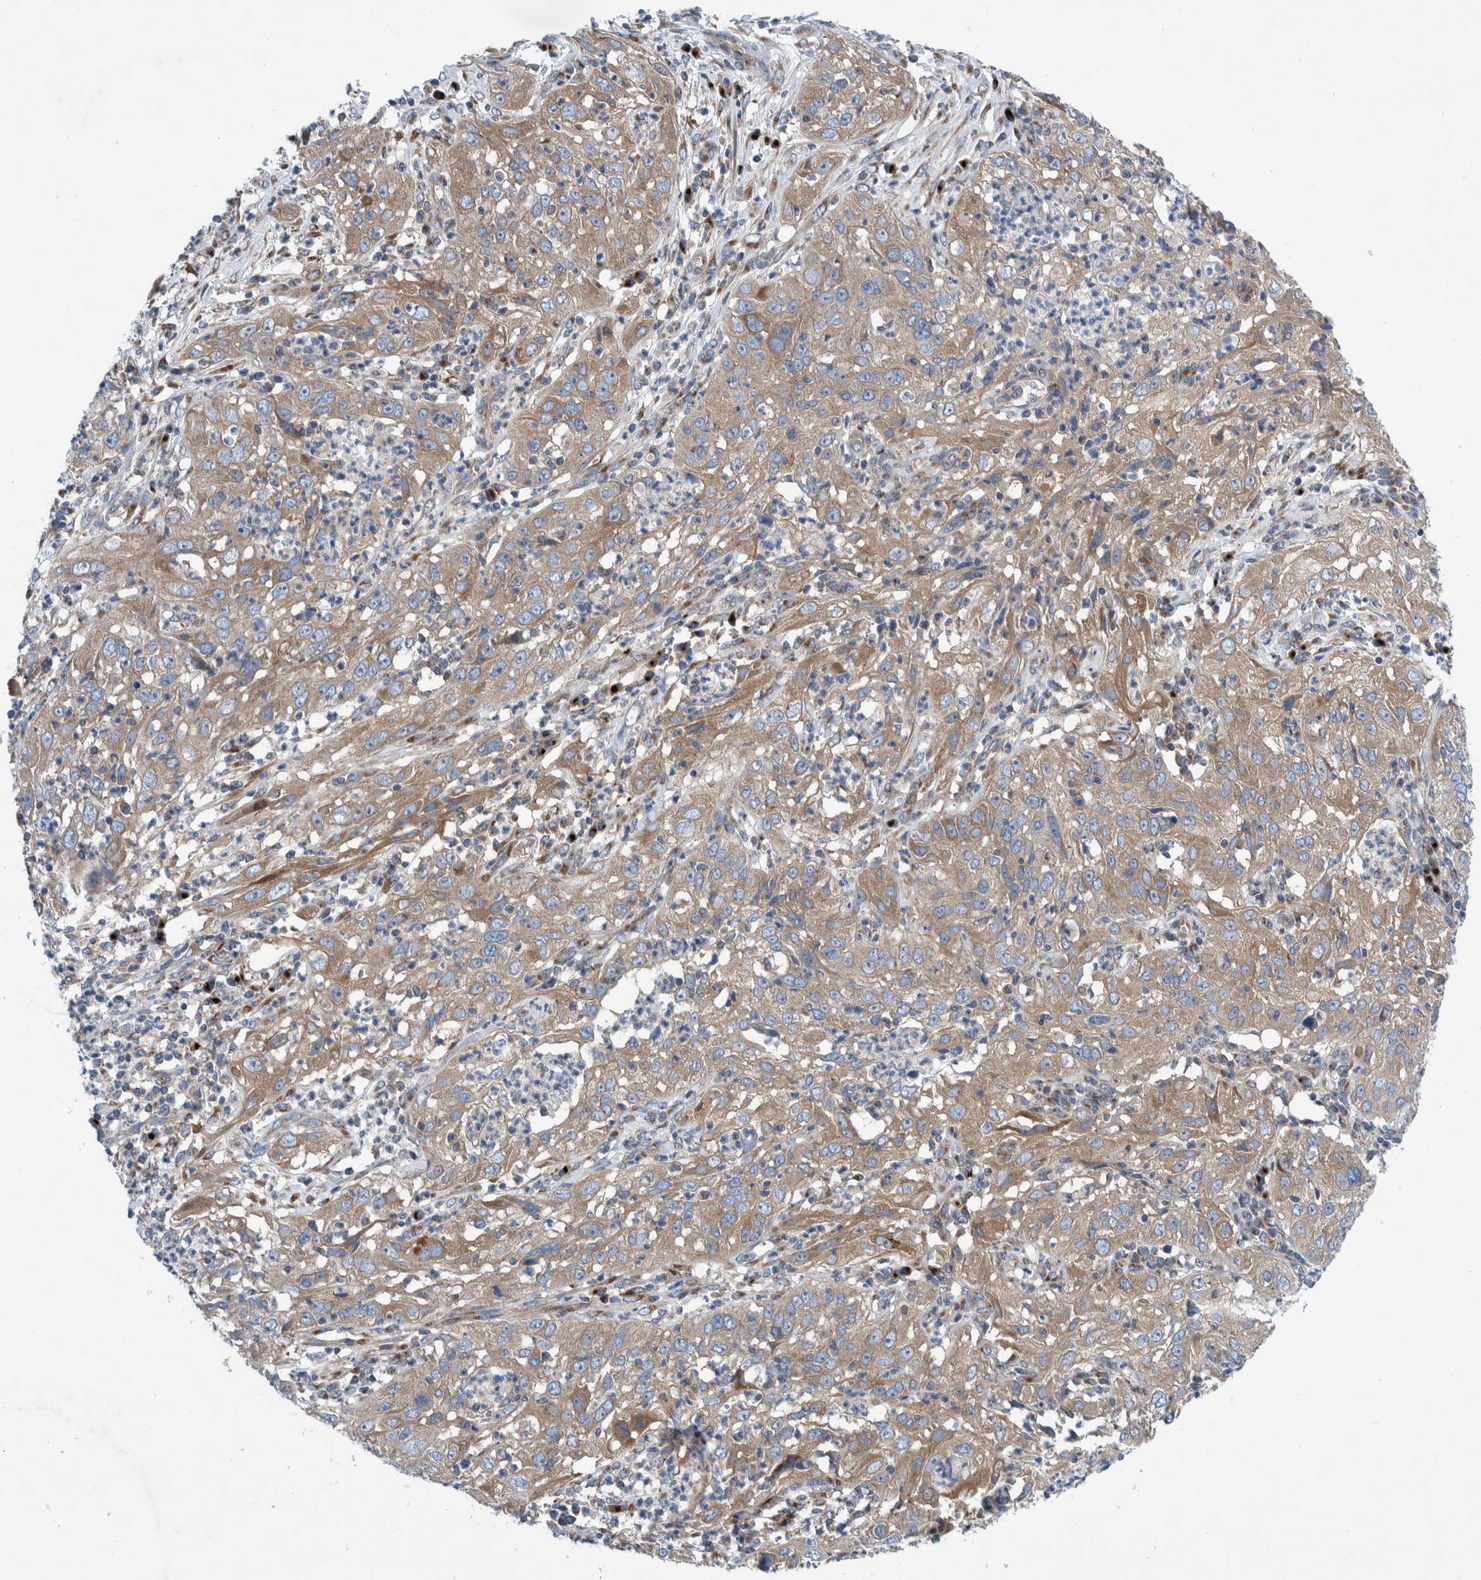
{"staining": {"intensity": "moderate", "quantity": ">75%", "location": "cytoplasmic/membranous"}, "tissue": "cervical cancer", "cell_type": "Tumor cells", "image_type": "cancer", "snomed": [{"axis": "morphology", "description": "Squamous cell carcinoma, NOS"}, {"axis": "topography", "description": "Cervix"}], "caption": "Immunohistochemical staining of human cervical squamous cell carcinoma demonstrates medium levels of moderate cytoplasmic/membranous expression in about >75% of tumor cells.", "gene": "TRIM58", "patient": {"sex": "female", "age": 32}}